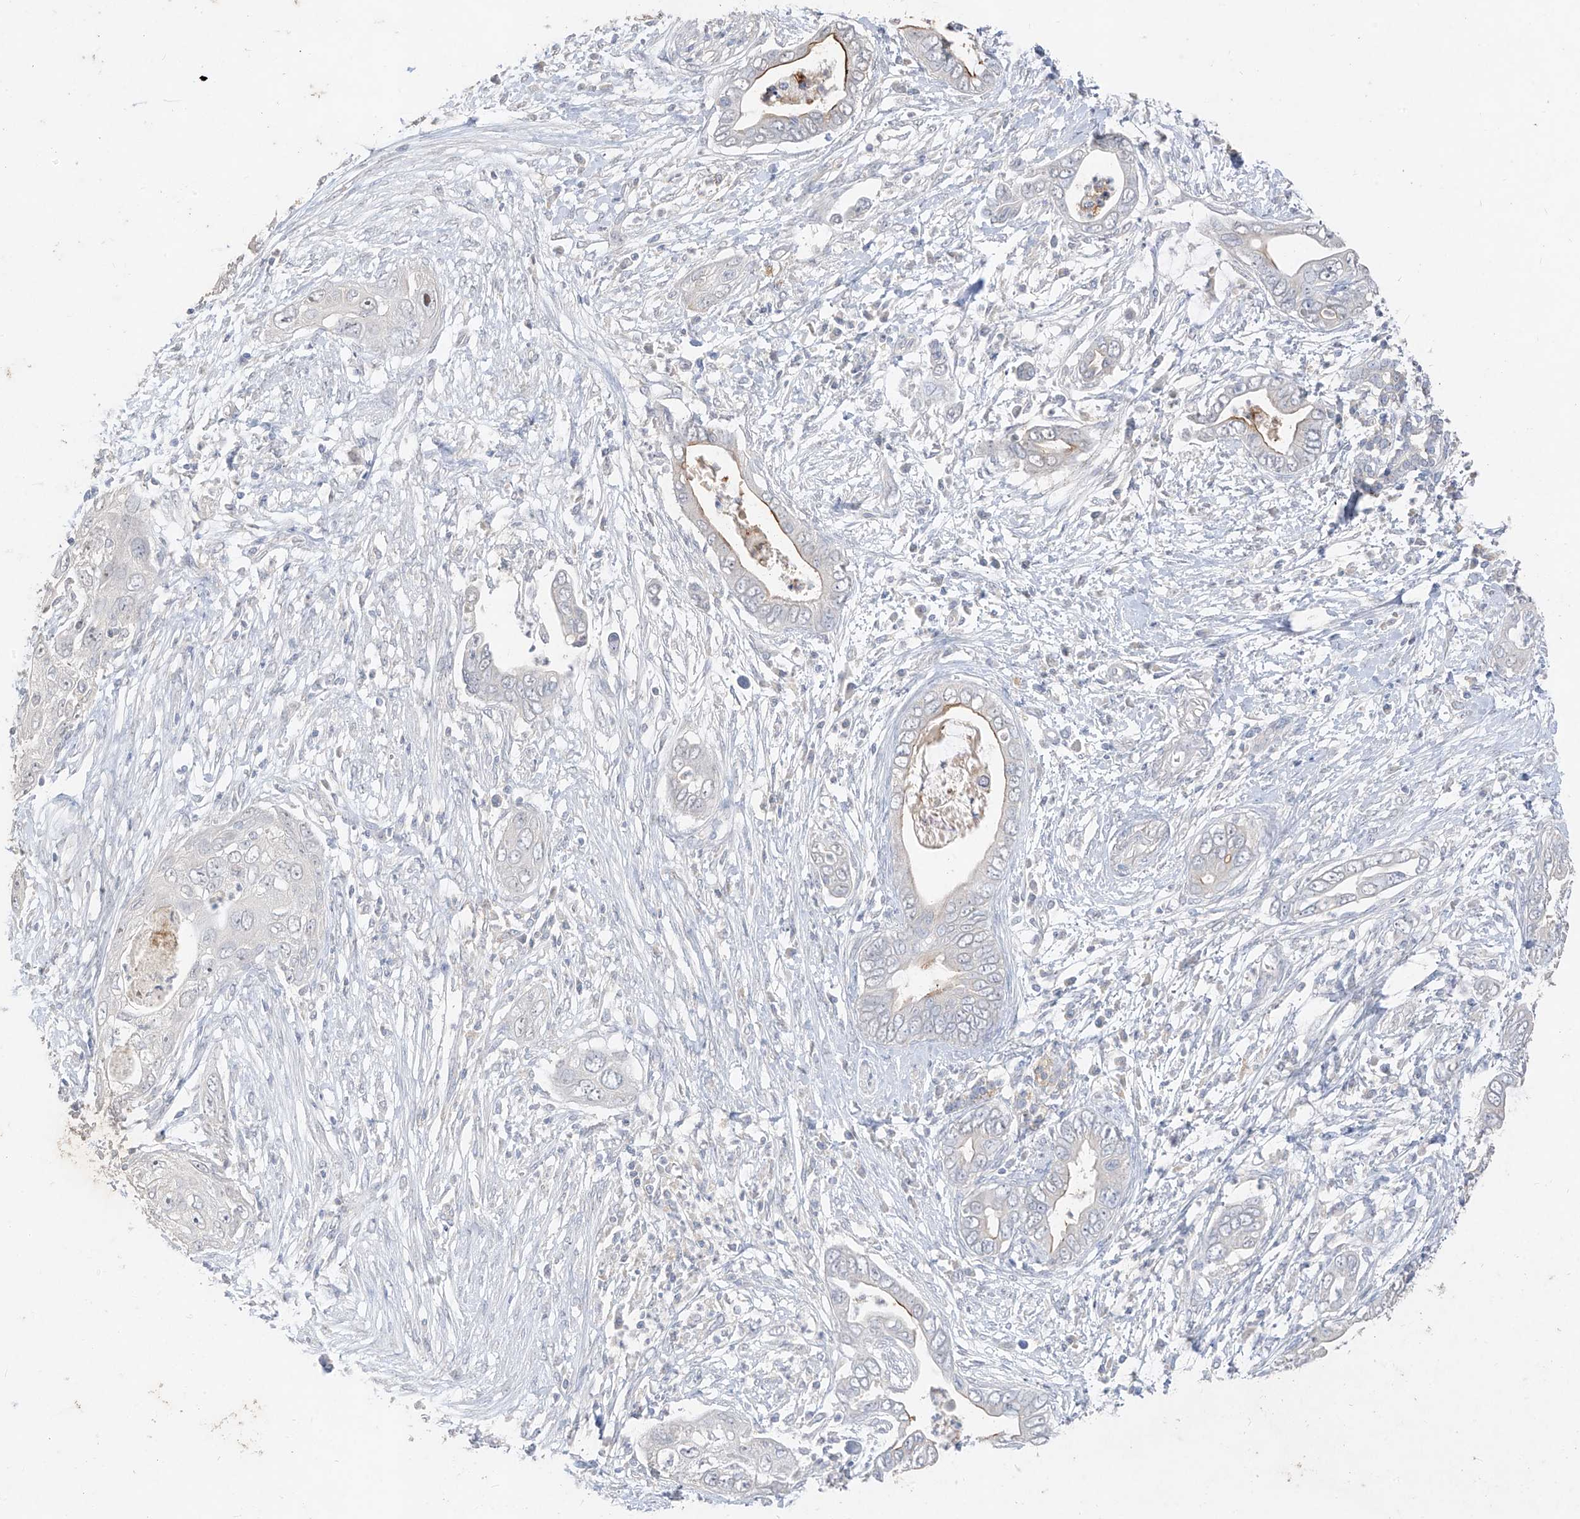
{"staining": {"intensity": "negative", "quantity": "none", "location": "none"}, "tissue": "pancreatic cancer", "cell_type": "Tumor cells", "image_type": "cancer", "snomed": [{"axis": "morphology", "description": "Adenocarcinoma, NOS"}, {"axis": "topography", "description": "Pancreas"}], "caption": "Immunohistochemistry photomicrograph of neoplastic tissue: human pancreatic cancer (adenocarcinoma) stained with DAB (3,3'-diaminobenzidine) exhibits no significant protein positivity in tumor cells. (DAB (3,3'-diaminobenzidine) immunohistochemistry with hematoxylin counter stain).", "gene": "ZZEF1", "patient": {"sex": "male", "age": 75}}